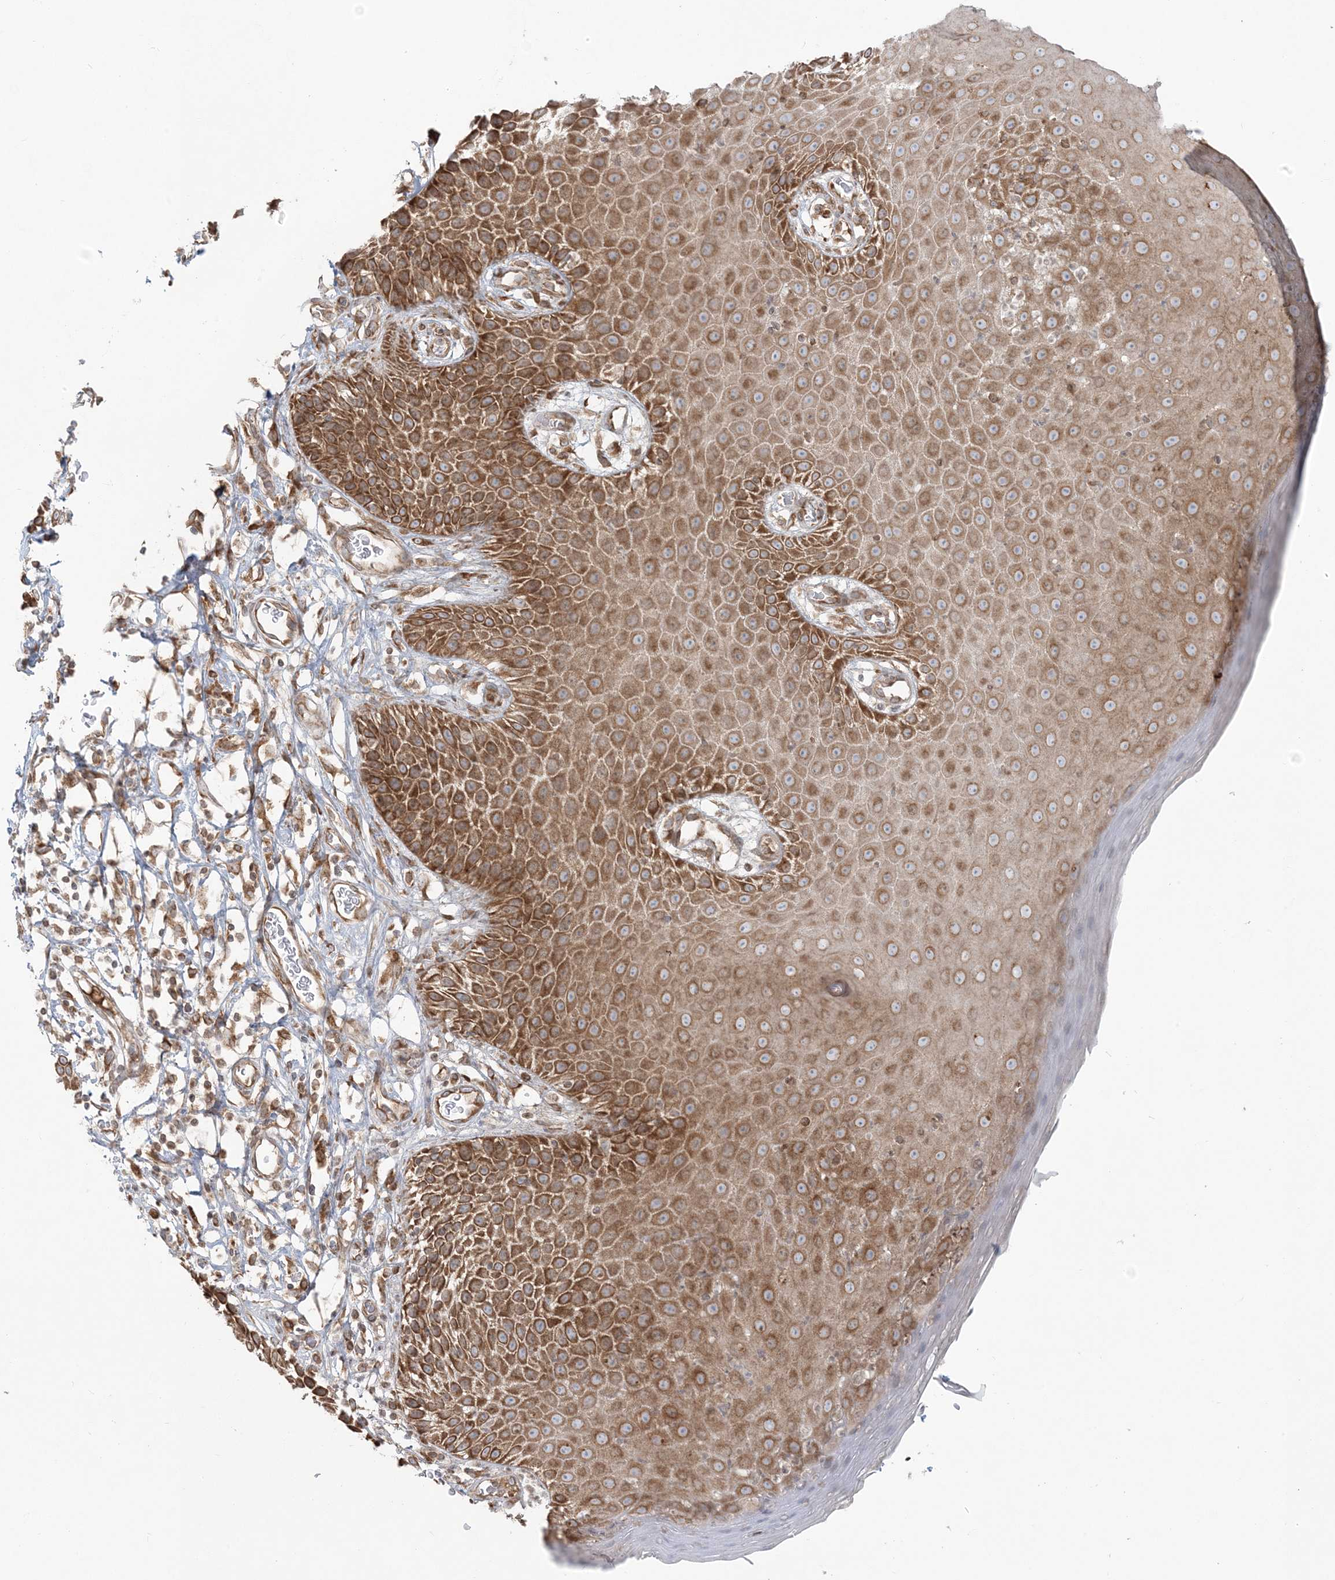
{"staining": {"intensity": "strong", "quantity": ">75%", "location": "cytoplasmic/membranous"}, "tissue": "skin", "cell_type": "Epidermal cells", "image_type": "normal", "snomed": [{"axis": "morphology", "description": "Normal tissue, NOS"}, {"axis": "topography", "description": "Vulva"}], "caption": "Immunohistochemical staining of normal human skin reveals high levels of strong cytoplasmic/membranous expression in about >75% of epidermal cells. The staining was performed using DAB, with brown indicating positive protein expression. Nuclei are stained blue with hematoxylin.", "gene": "UBXN4", "patient": {"sex": "female", "age": 68}}